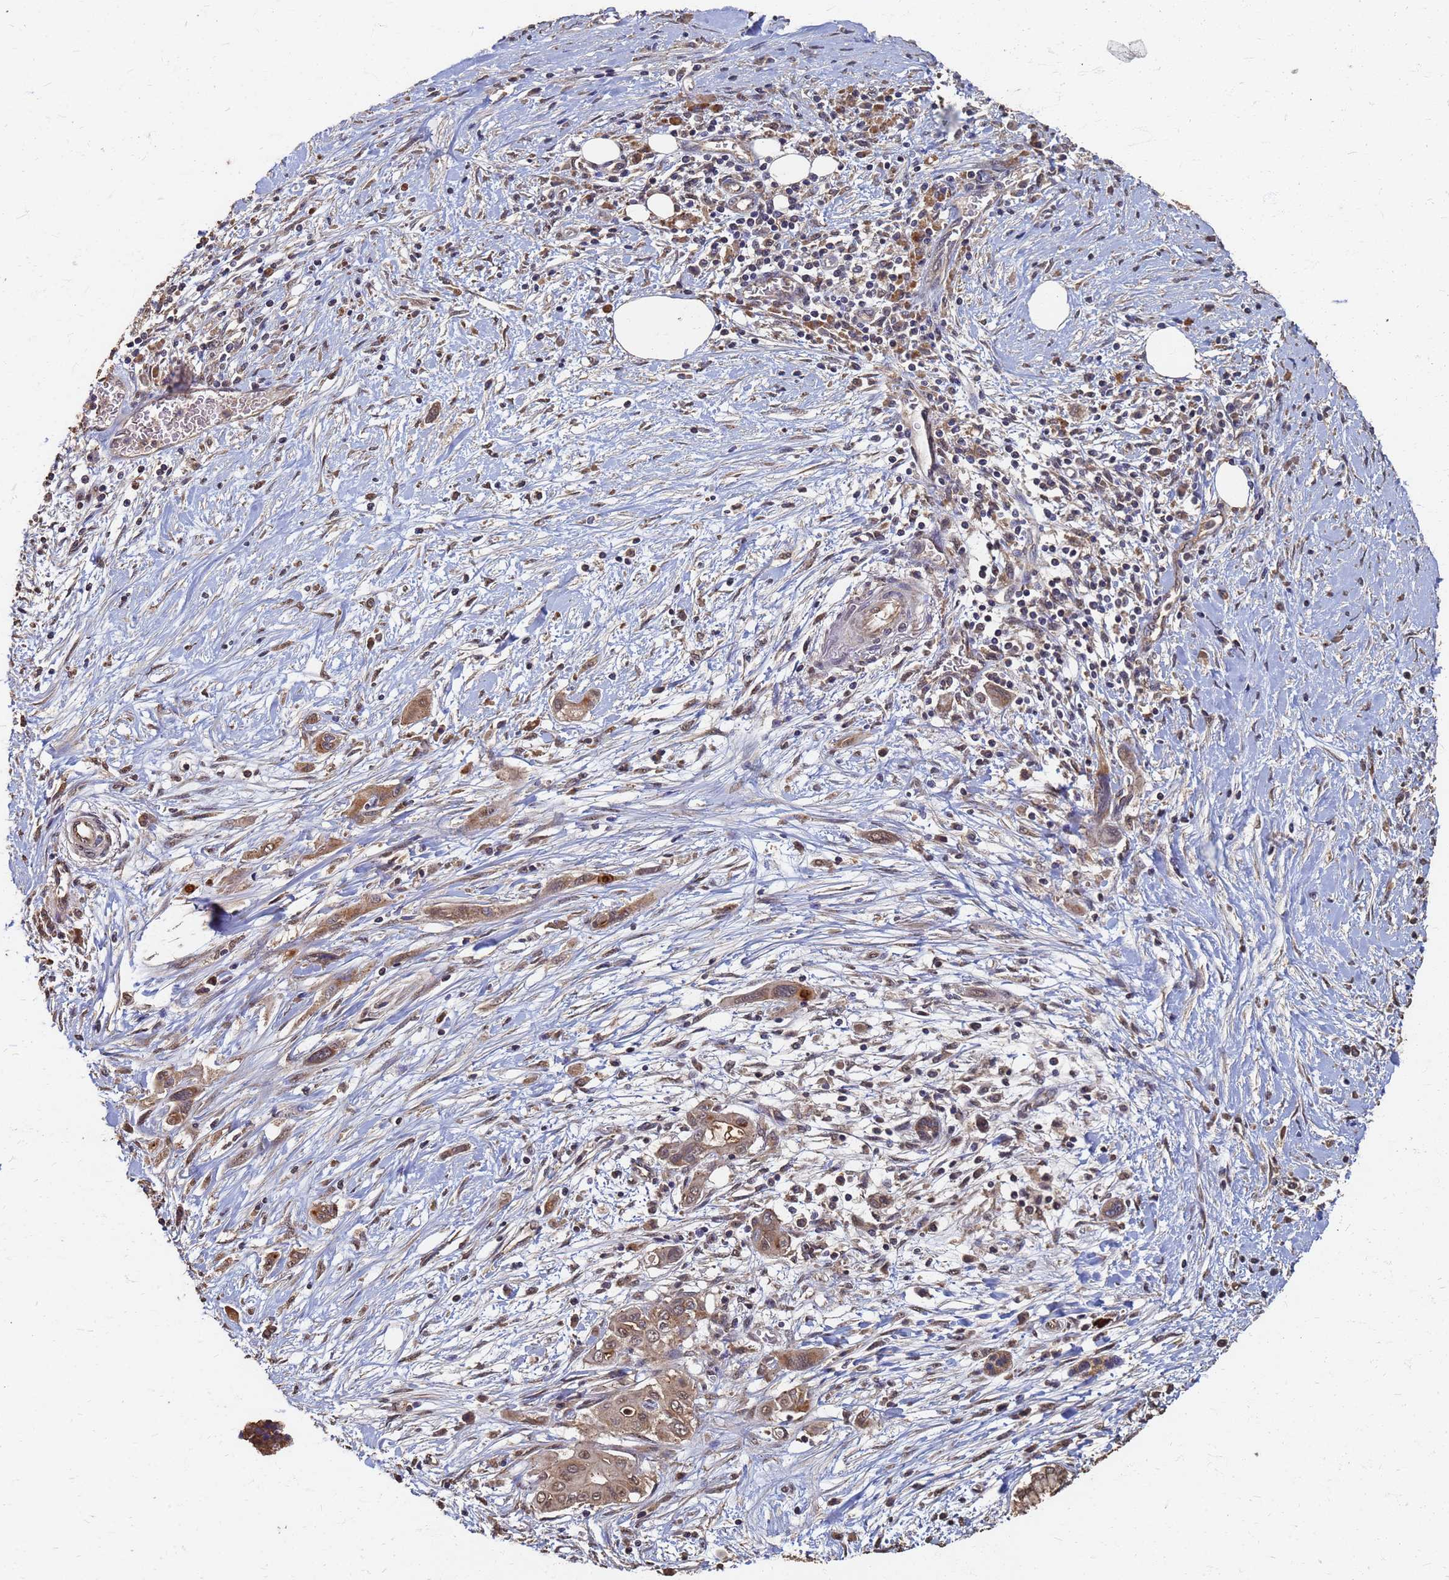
{"staining": {"intensity": "moderate", "quantity": ">75%", "location": "cytoplasmic/membranous"}, "tissue": "pancreatic cancer", "cell_type": "Tumor cells", "image_type": "cancer", "snomed": [{"axis": "morphology", "description": "Adenocarcinoma, NOS"}, {"axis": "topography", "description": "Pancreas"}], "caption": "IHC micrograph of pancreatic cancer stained for a protein (brown), which displays medium levels of moderate cytoplasmic/membranous expression in about >75% of tumor cells.", "gene": "DPH5", "patient": {"sex": "male", "age": 58}}